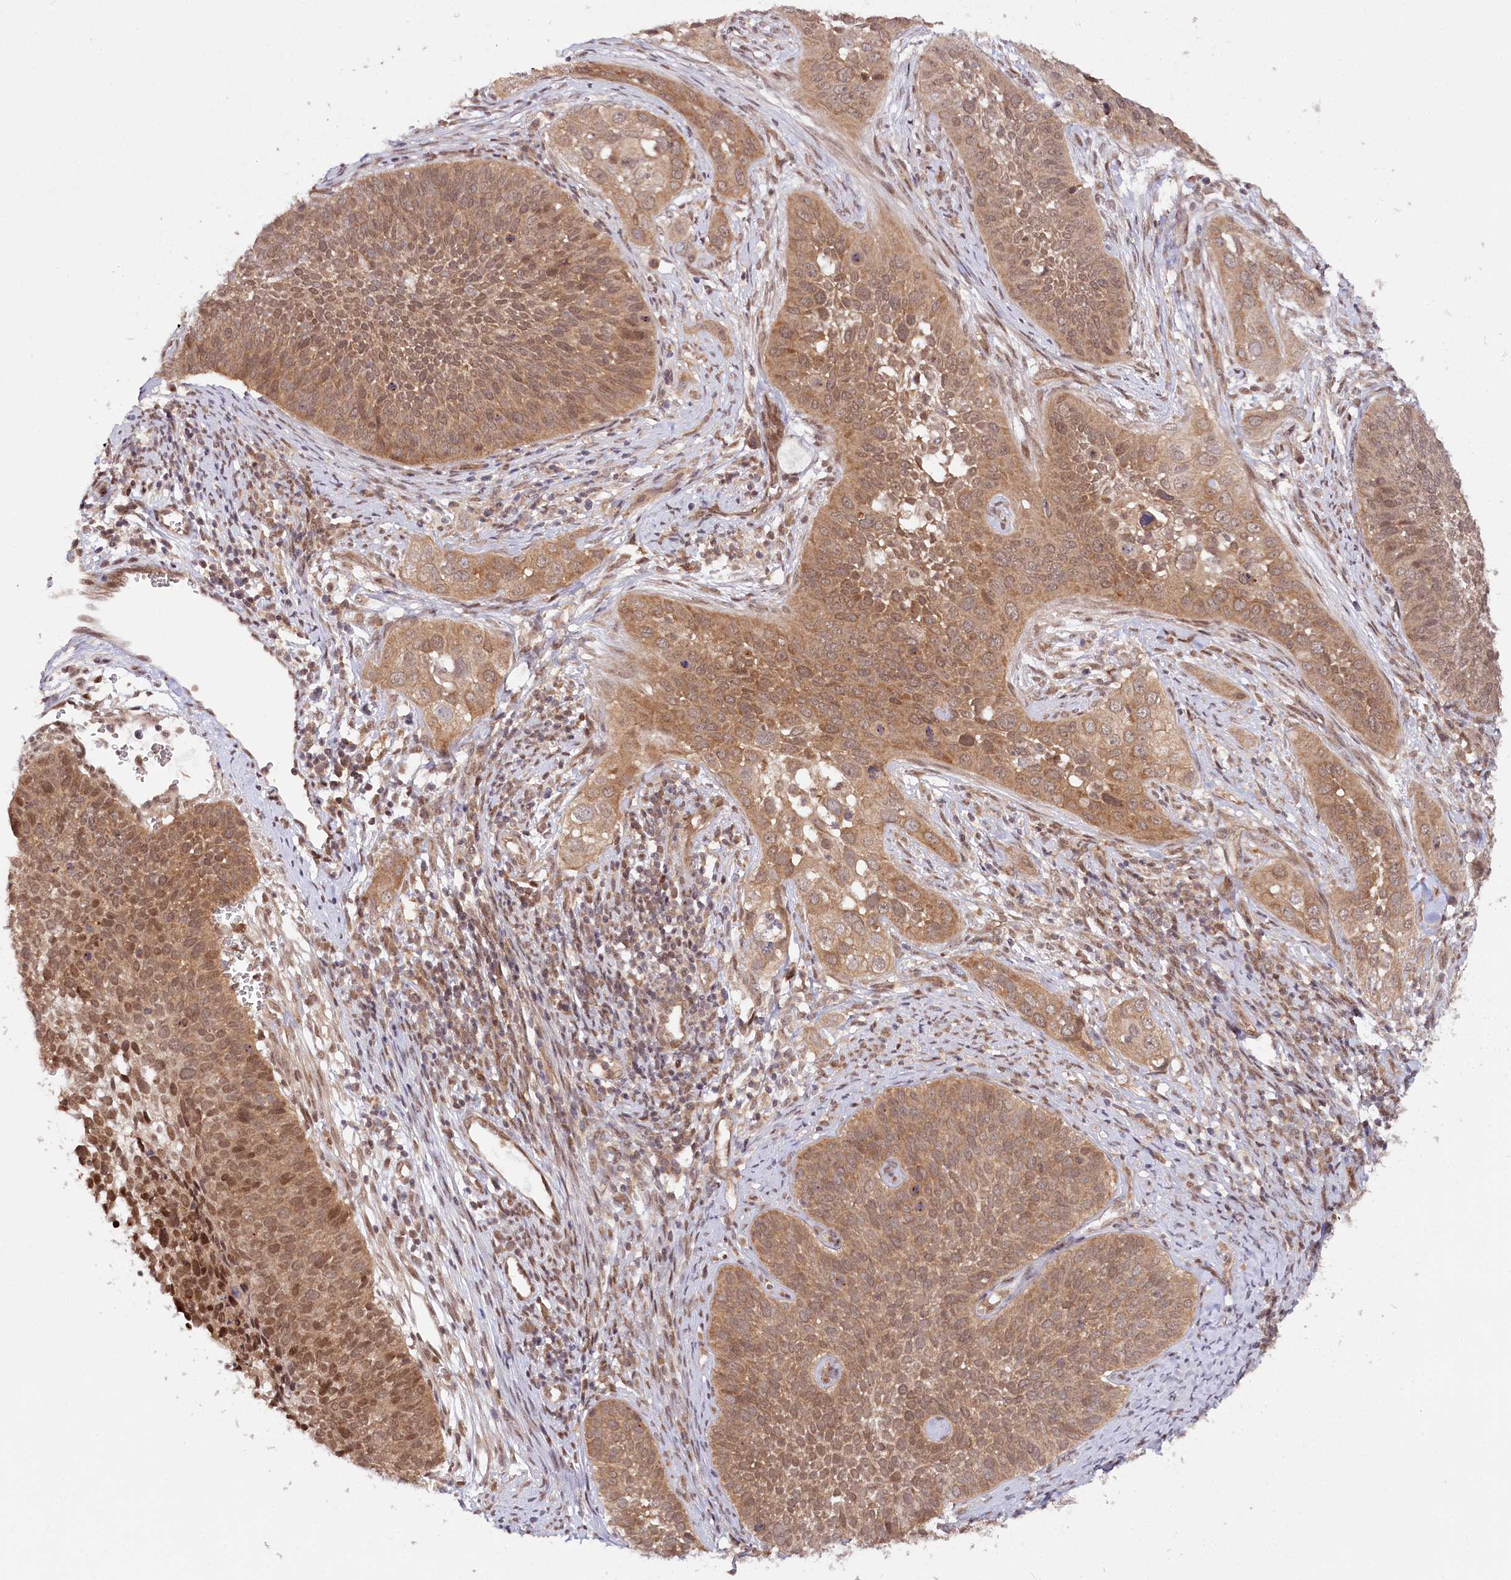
{"staining": {"intensity": "moderate", "quantity": ">75%", "location": "cytoplasmic/membranous,nuclear"}, "tissue": "cervical cancer", "cell_type": "Tumor cells", "image_type": "cancer", "snomed": [{"axis": "morphology", "description": "Squamous cell carcinoma, NOS"}, {"axis": "topography", "description": "Cervix"}], "caption": "This is an image of immunohistochemistry staining of cervical cancer (squamous cell carcinoma), which shows moderate positivity in the cytoplasmic/membranous and nuclear of tumor cells.", "gene": "CCDC65", "patient": {"sex": "female", "age": 34}}